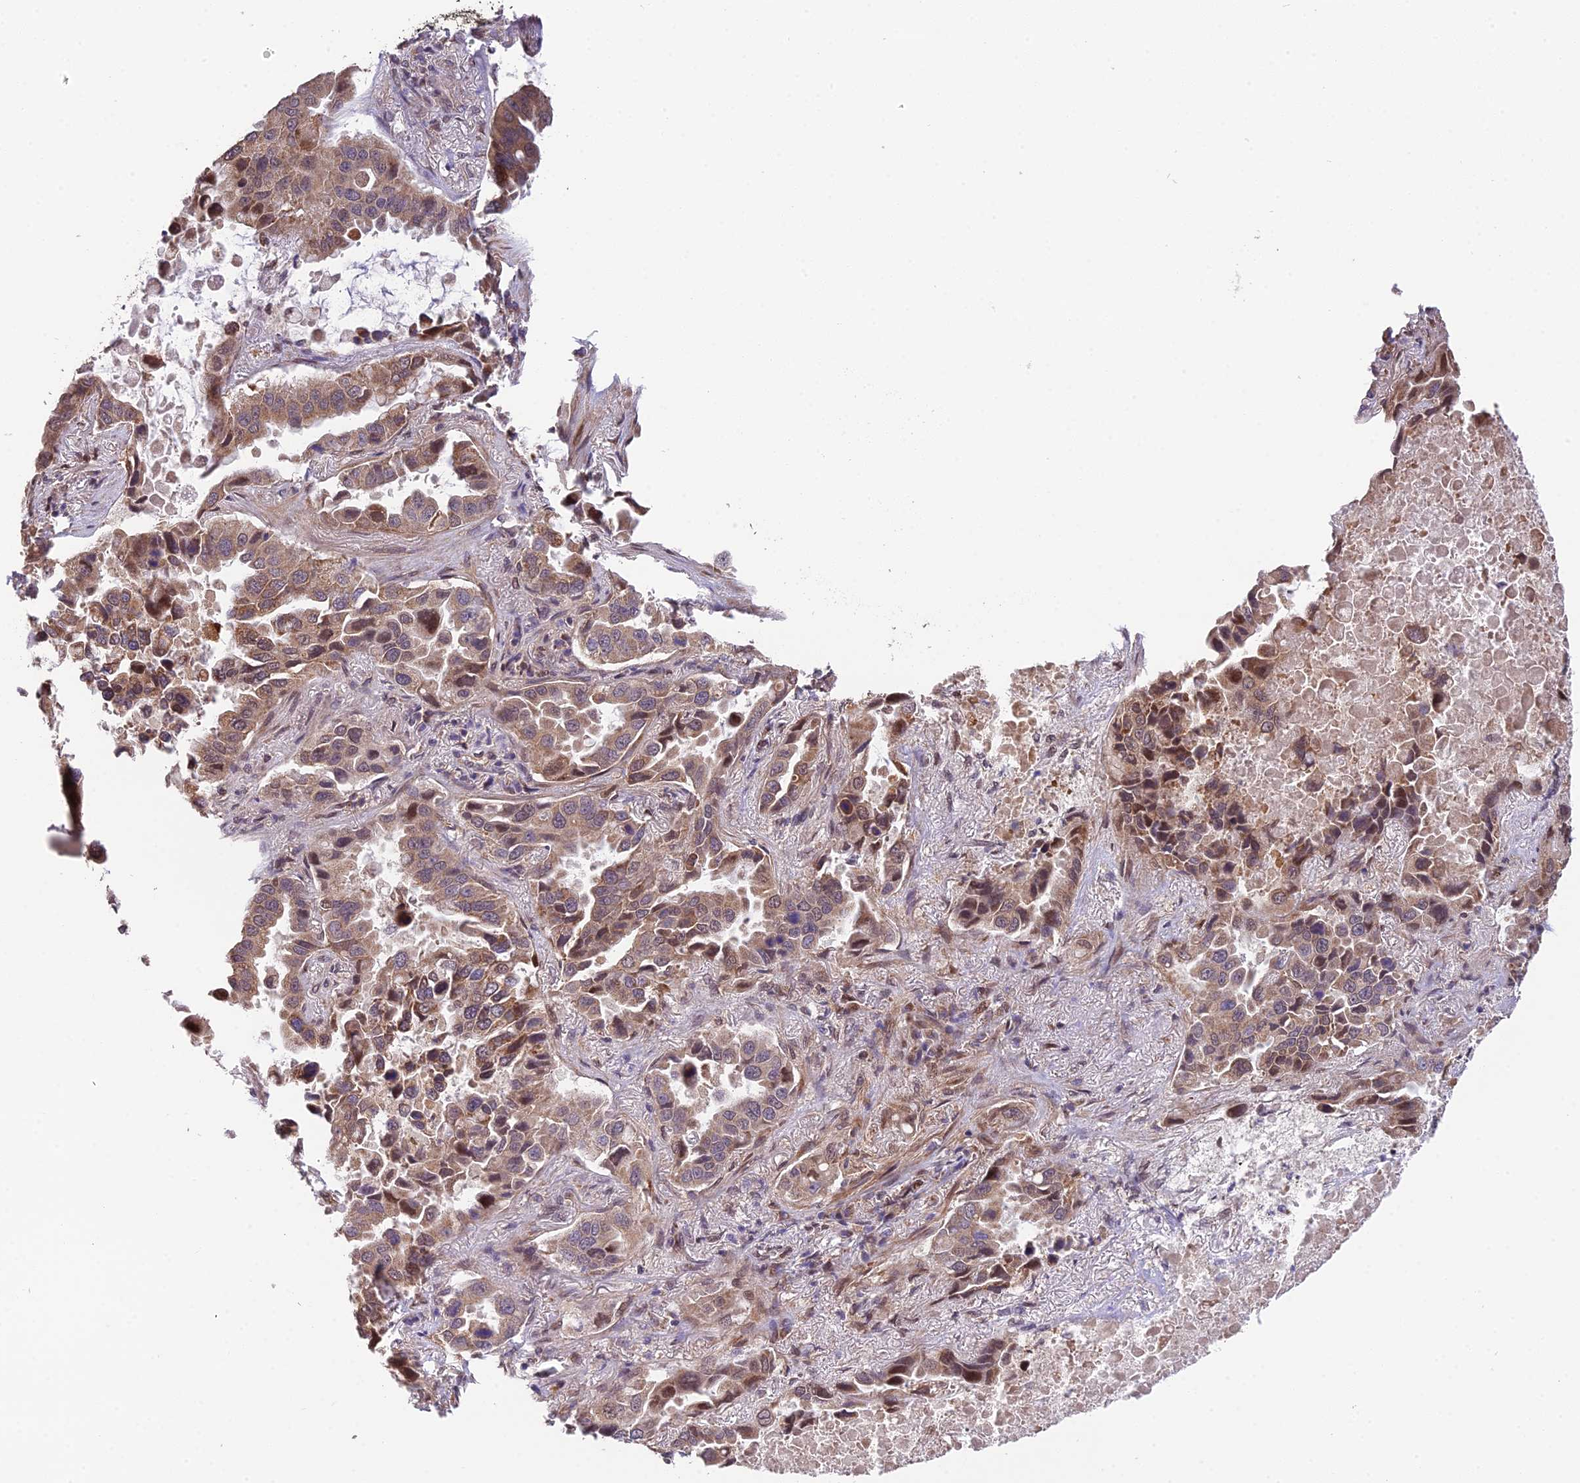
{"staining": {"intensity": "moderate", "quantity": ">75%", "location": "cytoplasmic/membranous,nuclear"}, "tissue": "lung cancer", "cell_type": "Tumor cells", "image_type": "cancer", "snomed": [{"axis": "morphology", "description": "Adenocarcinoma, NOS"}, {"axis": "topography", "description": "Lung"}], "caption": "IHC histopathology image of neoplastic tissue: human adenocarcinoma (lung) stained using IHC exhibits medium levels of moderate protein expression localized specifically in the cytoplasmic/membranous and nuclear of tumor cells, appearing as a cytoplasmic/membranous and nuclear brown color.", "gene": "CYP2R1", "patient": {"sex": "male", "age": 64}}